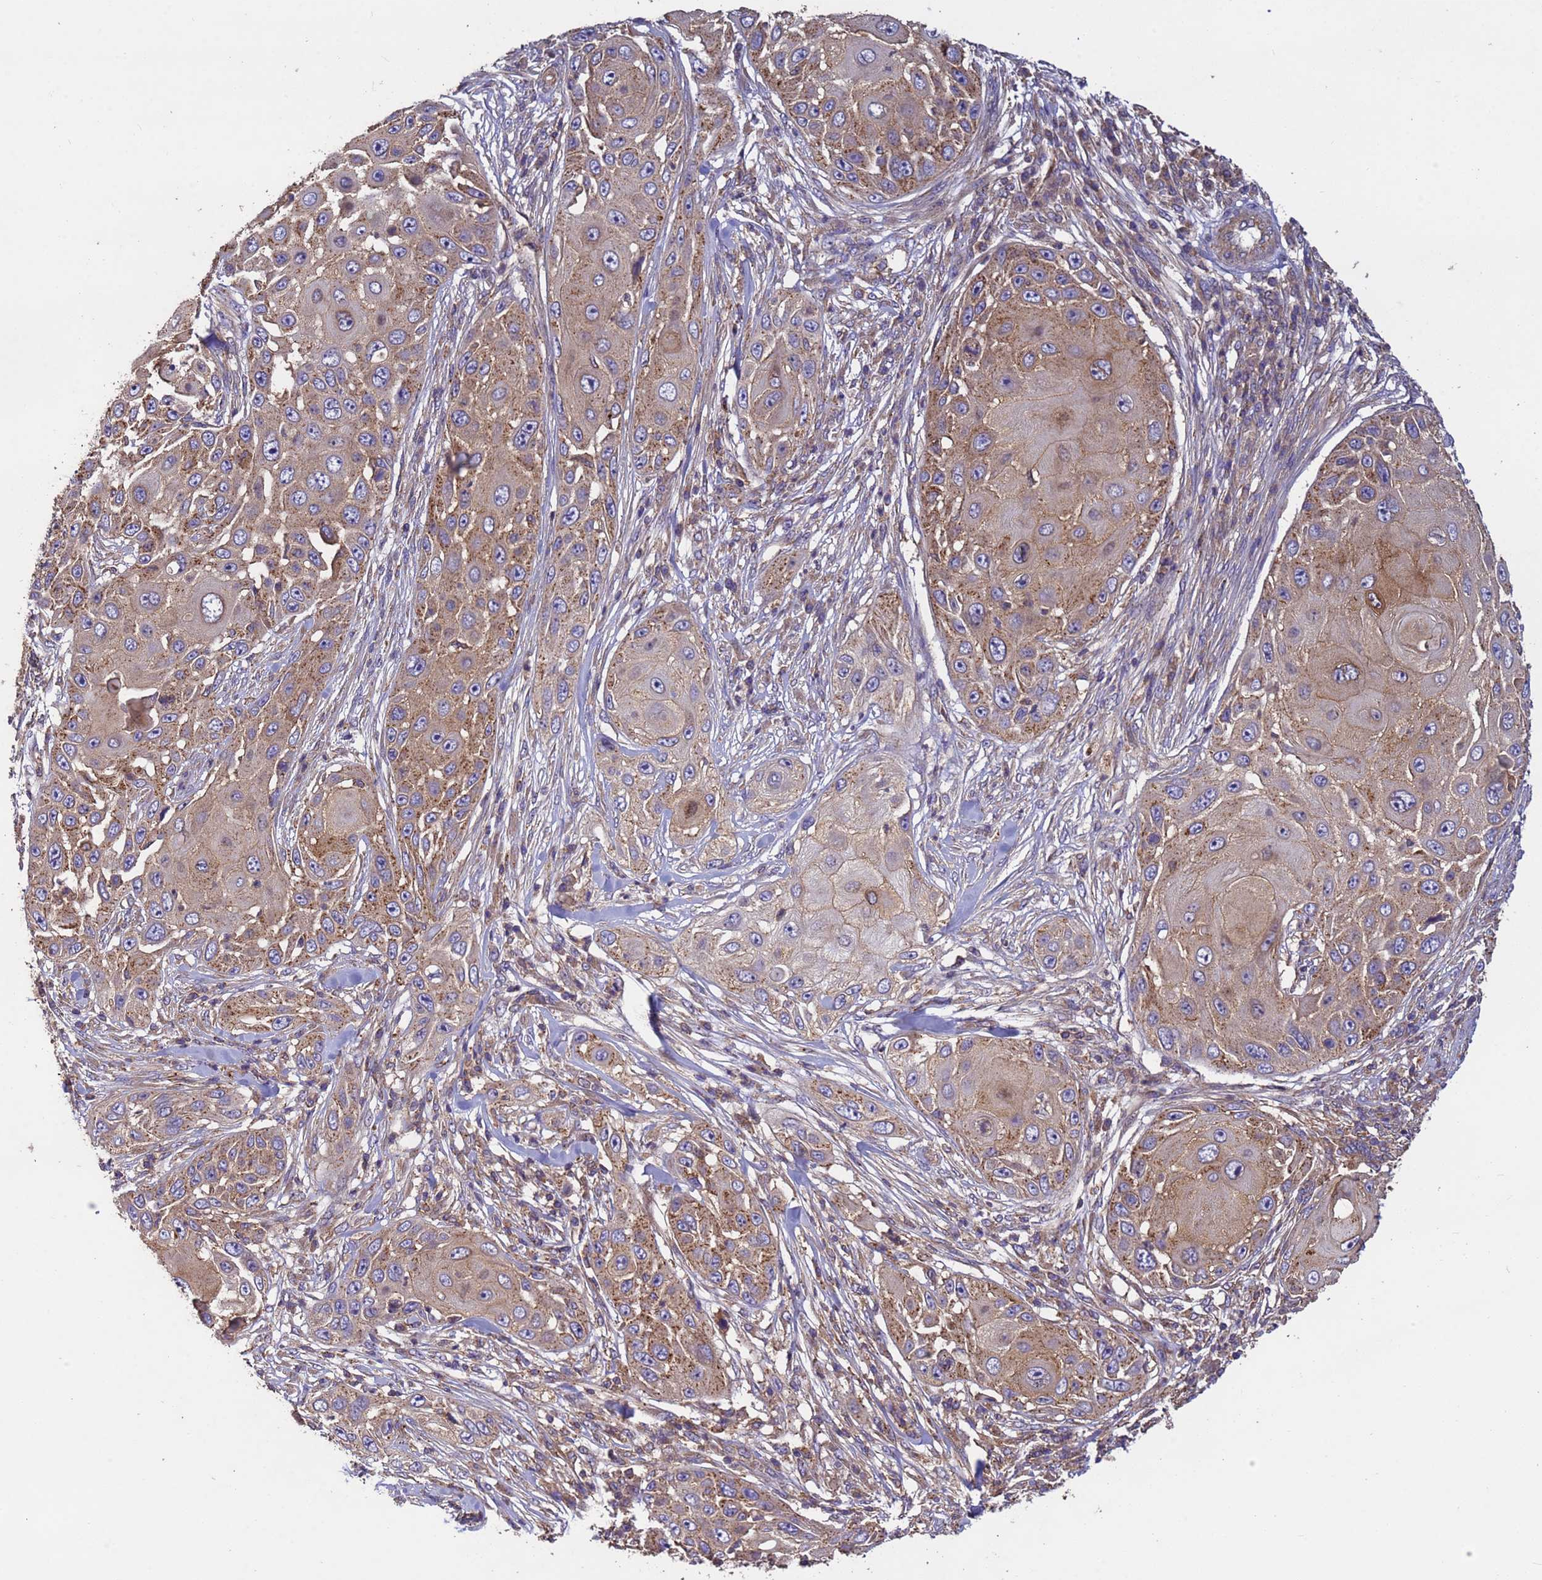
{"staining": {"intensity": "moderate", "quantity": ">75%", "location": "cytoplasmic/membranous"}, "tissue": "skin cancer", "cell_type": "Tumor cells", "image_type": "cancer", "snomed": [{"axis": "morphology", "description": "Squamous cell carcinoma, NOS"}, {"axis": "topography", "description": "Skin"}], "caption": "Squamous cell carcinoma (skin) stained with a protein marker demonstrates moderate staining in tumor cells.", "gene": "RAB10", "patient": {"sex": "female", "age": 44}}